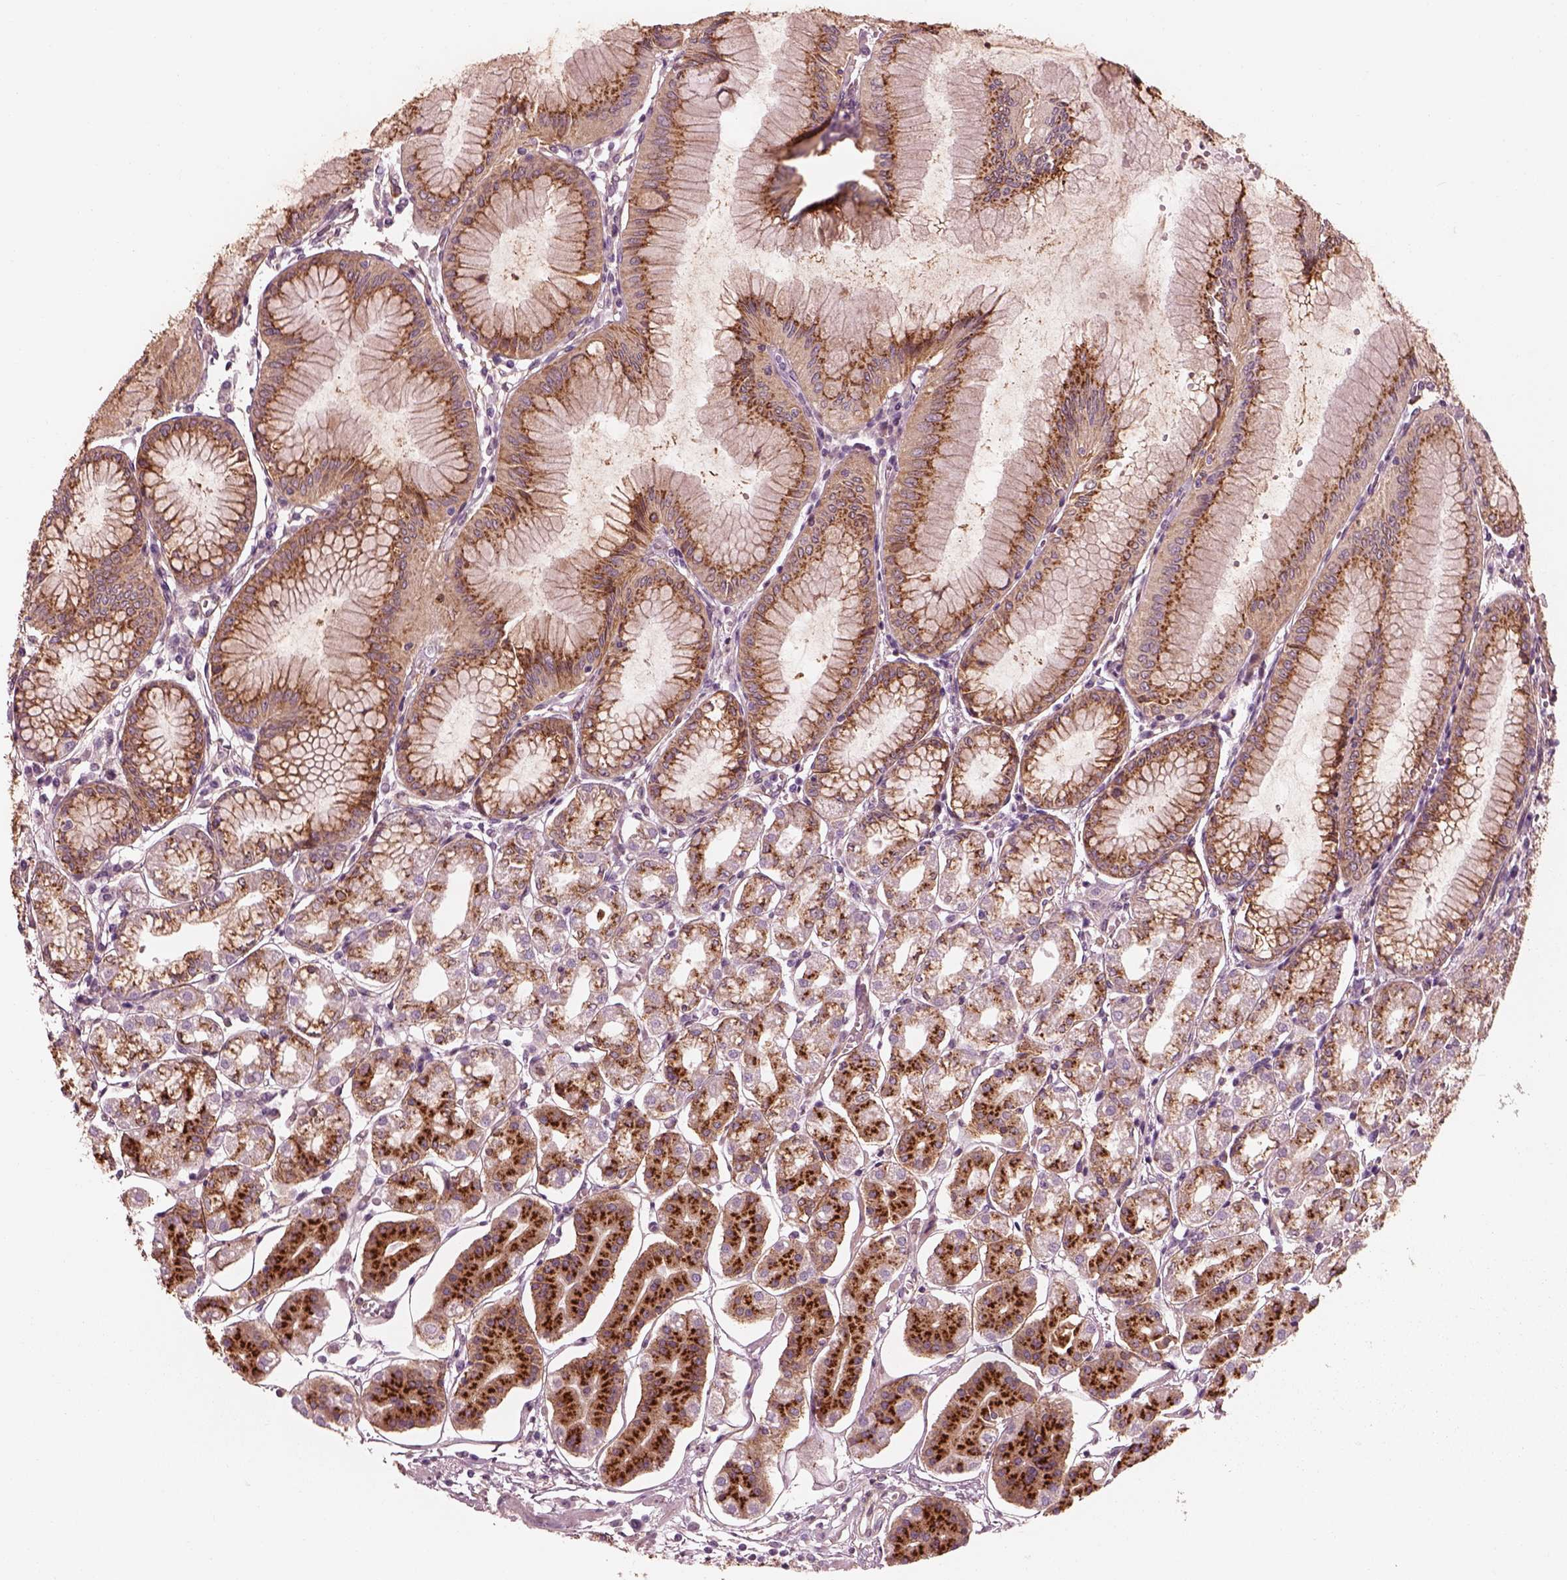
{"staining": {"intensity": "moderate", "quantity": ">75%", "location": "cytoplasmic/membranous"}, "tissue": "stomach", "cell_type": "Glandular cells", "image_type": "normal", "snomed": [{"axis": "morphology", "description": "Normal tissue, NOS"}, {"axis": "topography", "description": "Skeletal muscle"}, {"axis": "topography", "description": "Stomach"}], "caption": "Moderate cytoplasmic/membranous protein staining is appreciated in approximately >75% of glandular cells in stomach. Ihc stains the protein of interest in brown and the nuclei are stained blue.", "gene": "ELAPOR1", "patient": {"sex": "female", "age": 57}}